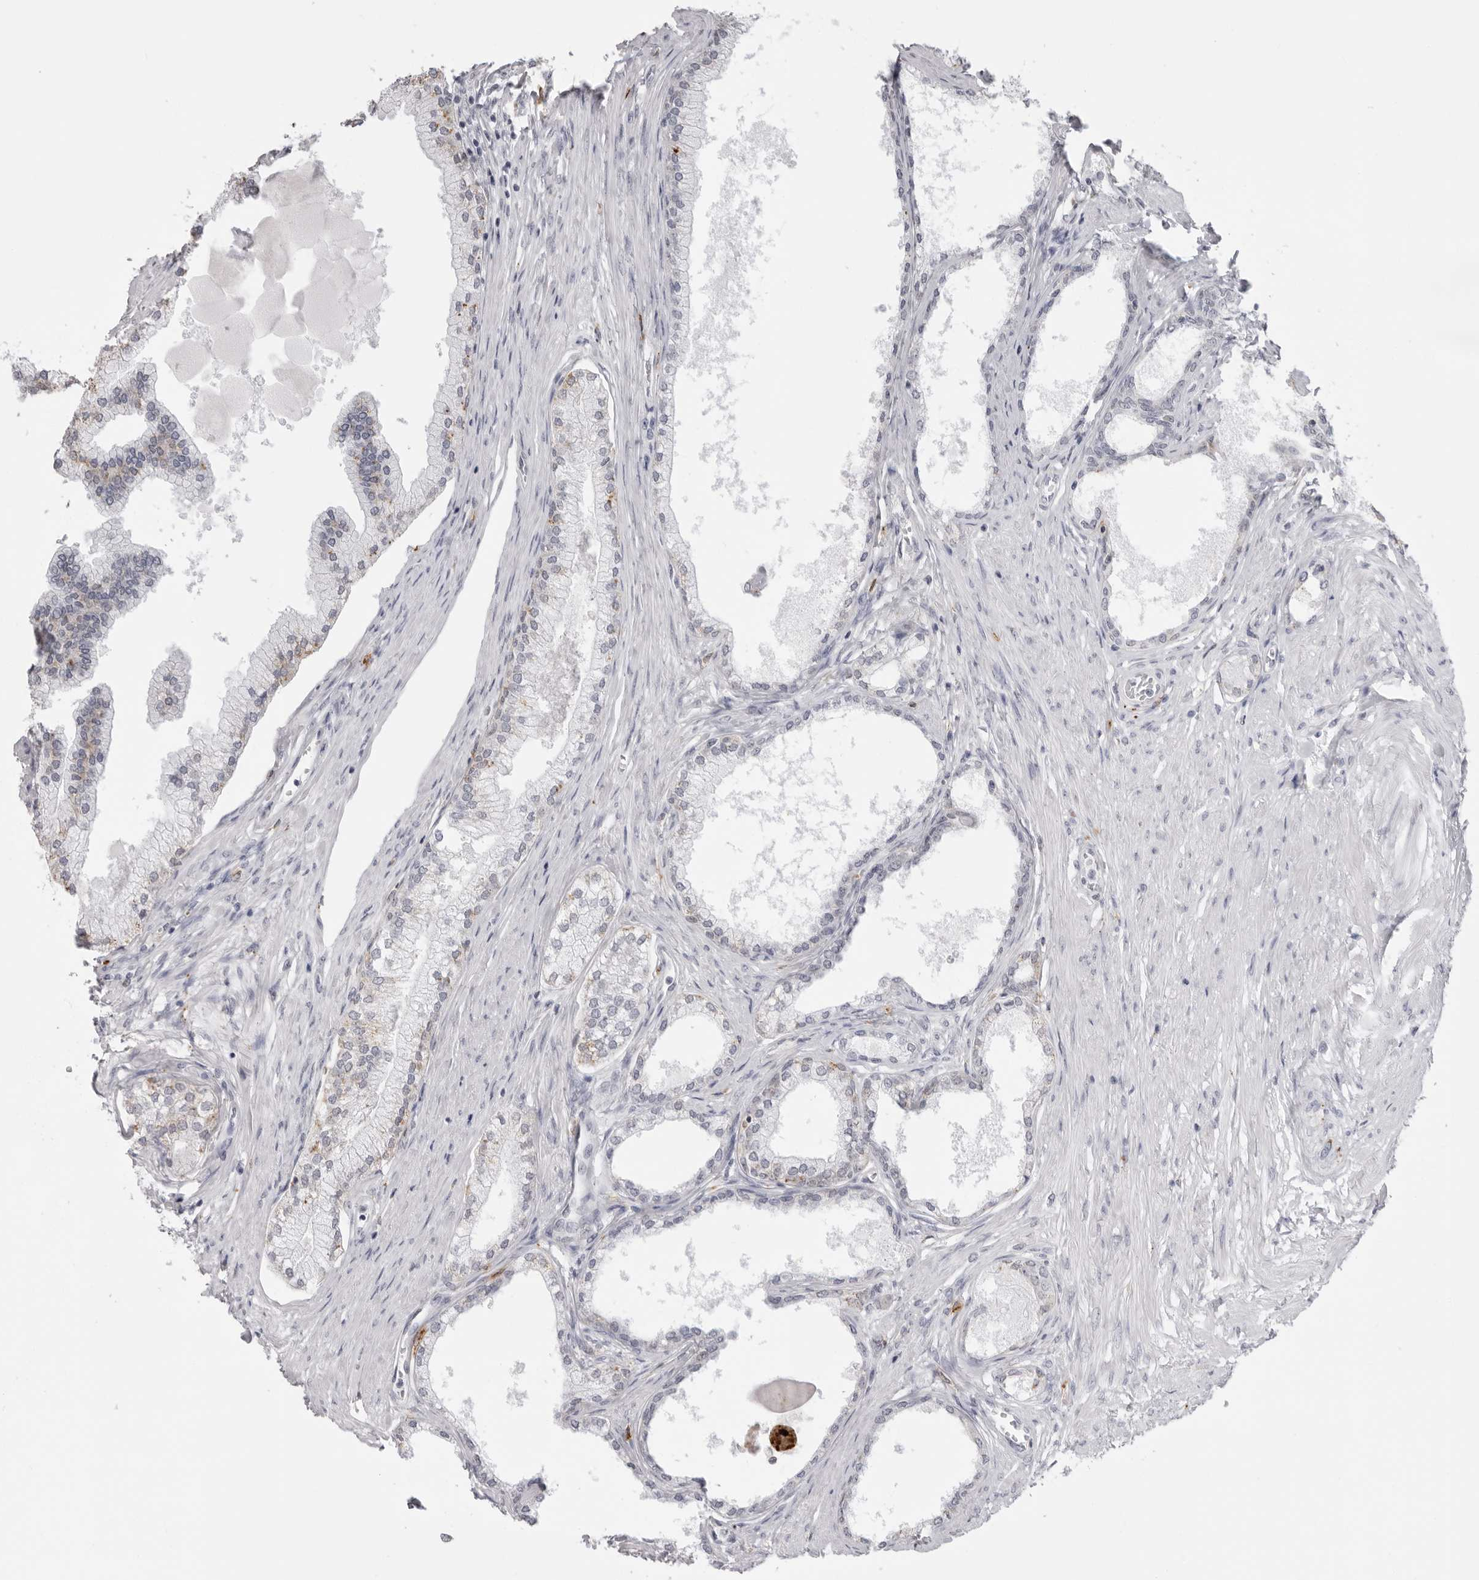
{"staining": {"intensity": "moderate", "quantity": "<25%", "location": "cytoplasmic/membranous"}, "tissue": "prostate", "cell_type": "Glandular cells", "image_type": "normal", "snomed": [{"axis": "morphology", "description": "Normal tissue, NOS"}, {"axis": "morphology", "description": "Urothelial carcinoma, Low grade"}, {"axis": "topography", "description": "Urinary bladder"}, {"axis": "topography", "description": "Prostate"}], "caption": "An immunohistochemistry histopathology image of benign tissue is shown. Protein staining in brown shows moderate cytoplasmic/membranous positivity in prostate within glandular cells. (Stains: DAB (3,3'-diaminobenzidine) in brown, nuclei in blue, Microscopy: brightfield microscopy at high magnification).", "gene": "IL25", "patient": {"sex": "male", "age": 60}}